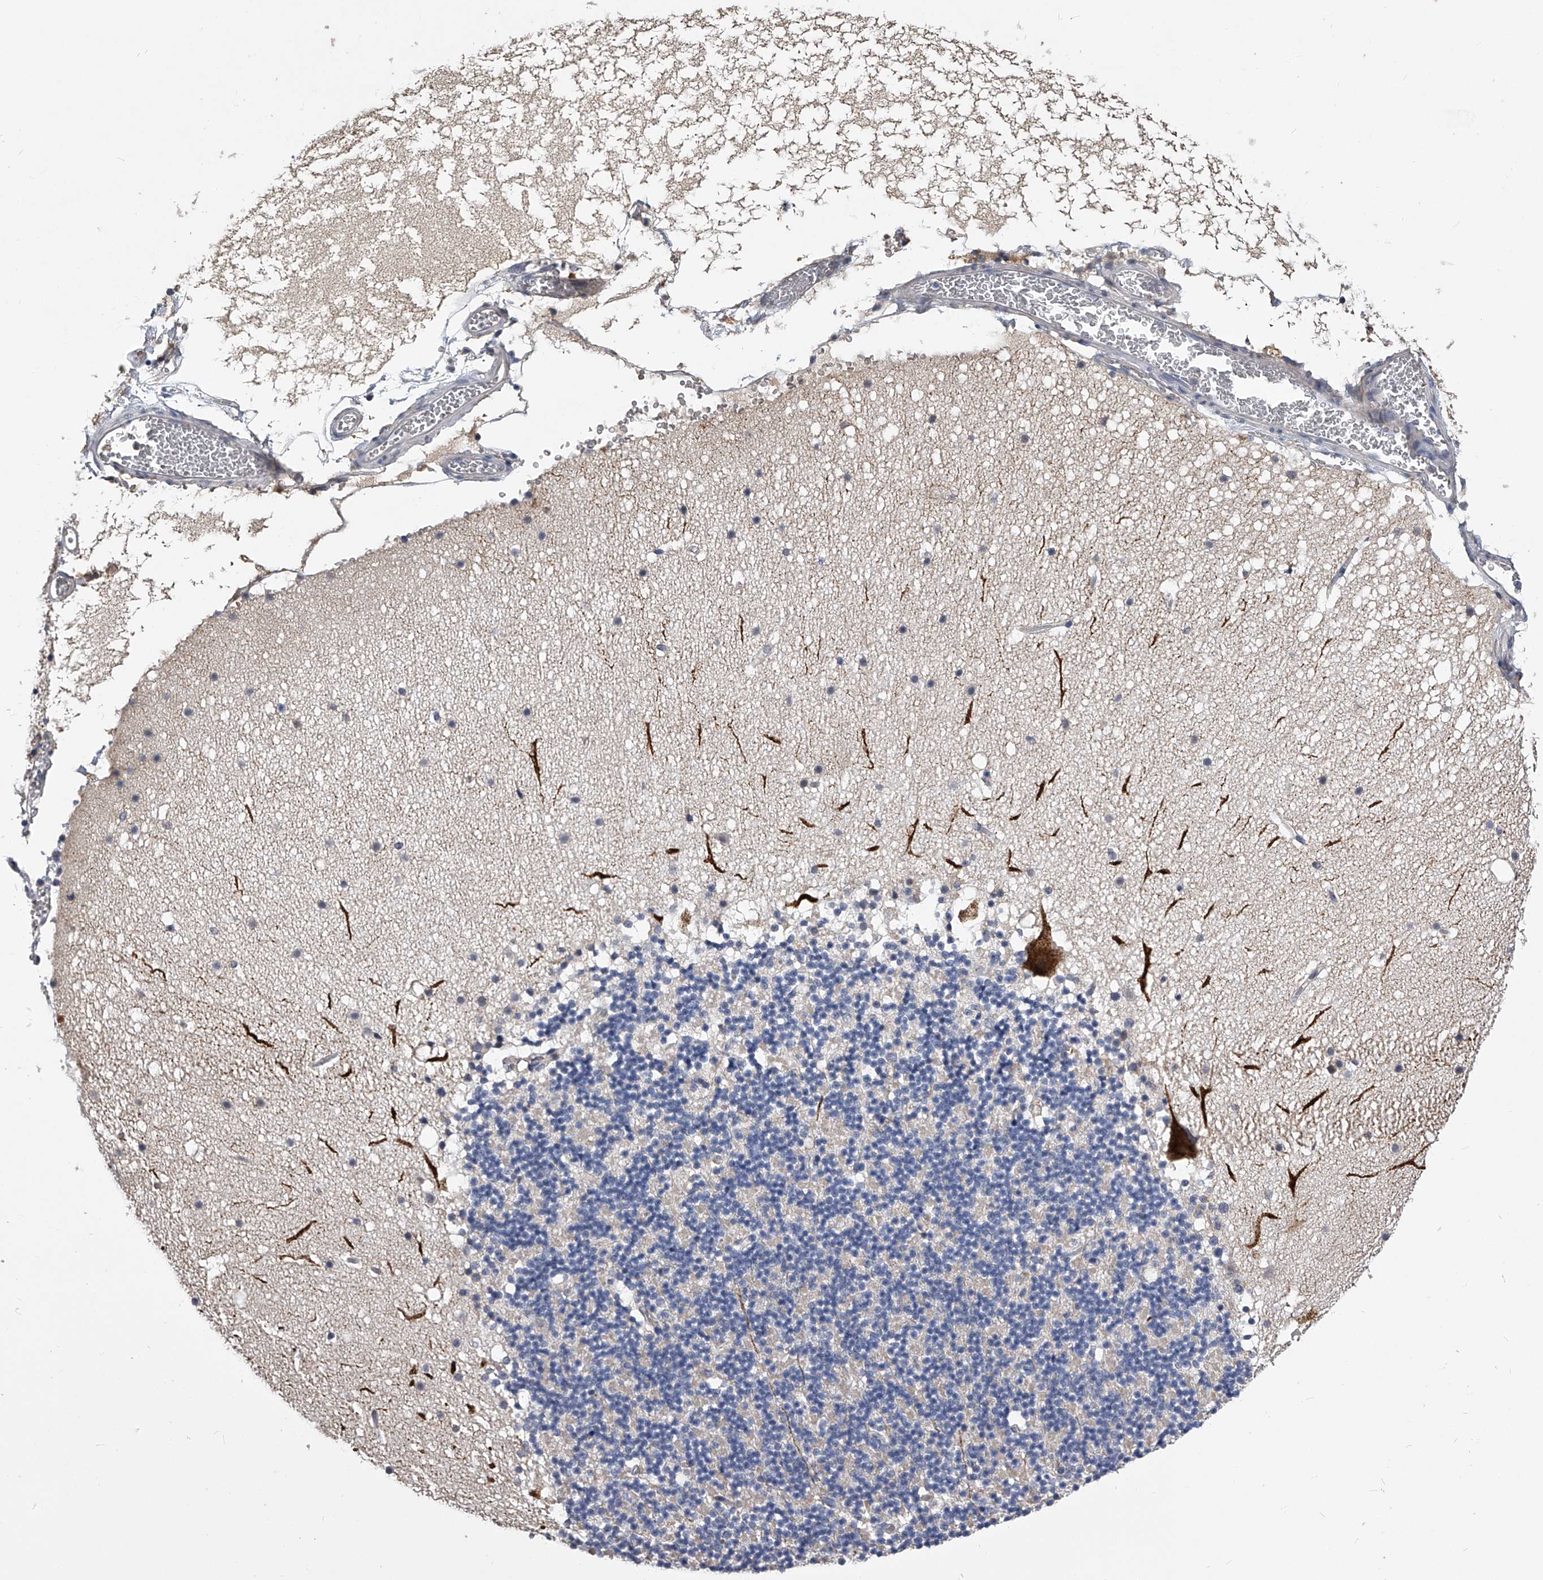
{"staining": {"intensity": "negative", "quantity": "none", "location": "none"}, "tissue": "cerebellum", "cell_type": "Cells in granular layer", "image_type": "normal", "snomed": [{"axis": "morphology", "description": "Normal tissue, NOS"}, {"axis": "topography", "description": "Cerebellum"}], "caption": "IHC of unremarkable human cerebellum reveals no positivity in cells in granular layer.", "gene": "MDN1", "patient": {"sex": "male", "age": 57}}